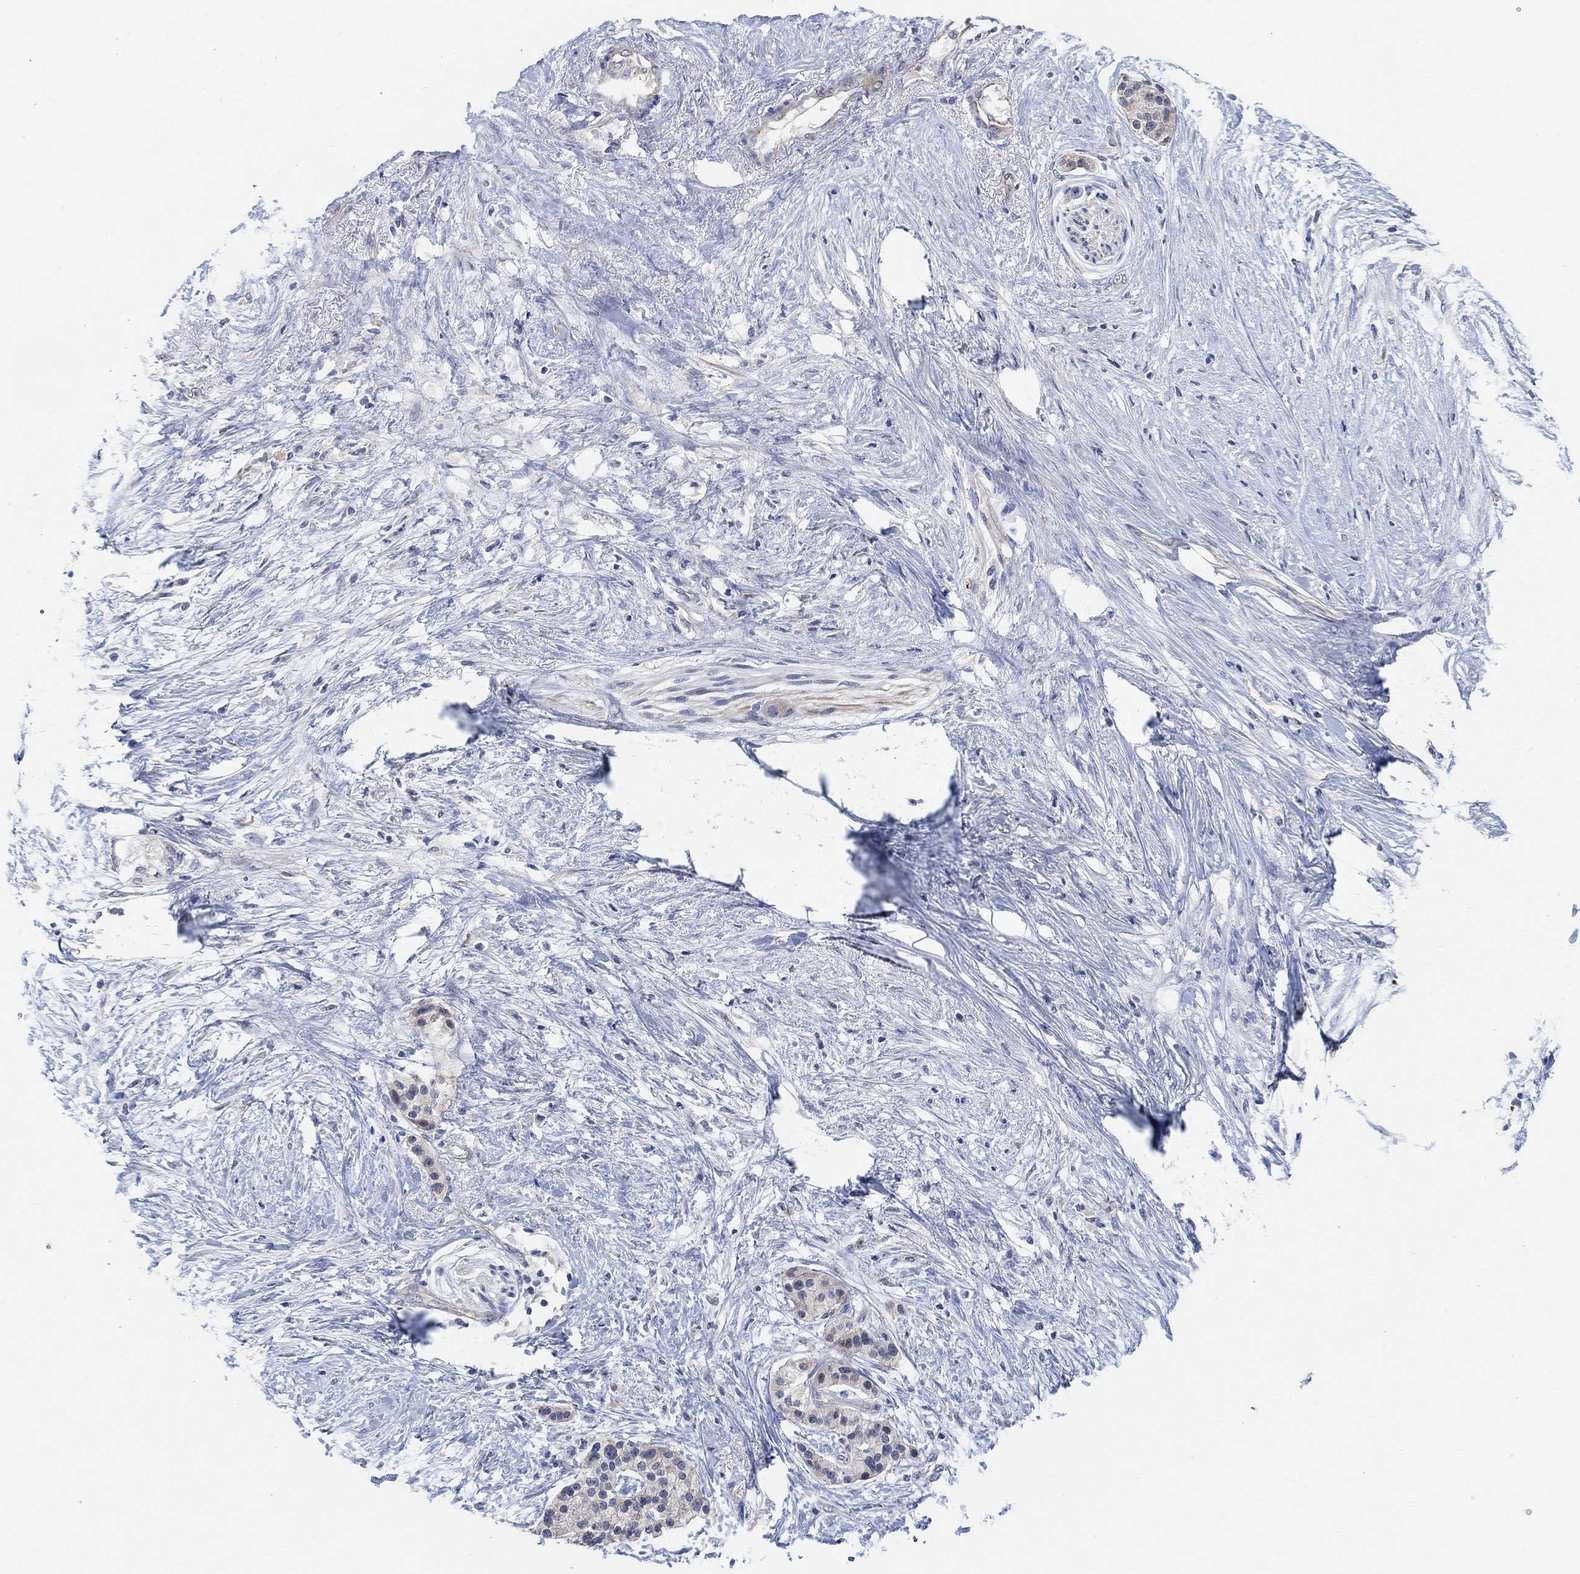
{"staining": {"intensity": "weak", "quantity": "25%-75%", "location": "cytoplasmic/membranous"}, "tissue": "pancreatic cancer", "cell_type": "Tumor cells", "image_type": "cancer", "snomed": [{"axis": "morphology", "description": "Normal tissue, NOS"}, {"axis": "morphology", "description": "Adenocarcinoma, NOS"}, {"axis": "topography", "description": "Pancreas"}, {"axis": "topography", "description": "Duodenum"}], "caption": "DAB immunohistochemical staining of pancreatic cancer (adenocarcinoma) exhibits weak cytoplasmic/membranous protein expression in approximately 25%-75% of tumor cells. The protein of interest is stained brown, and the nuclei are stained in blue (DAB (3,3'-diaminobenzidine) IHC with brightfield microscopy, high magnification).", "gene": "HCRTR1", "patient": {"sex": "female", "age": 60}}